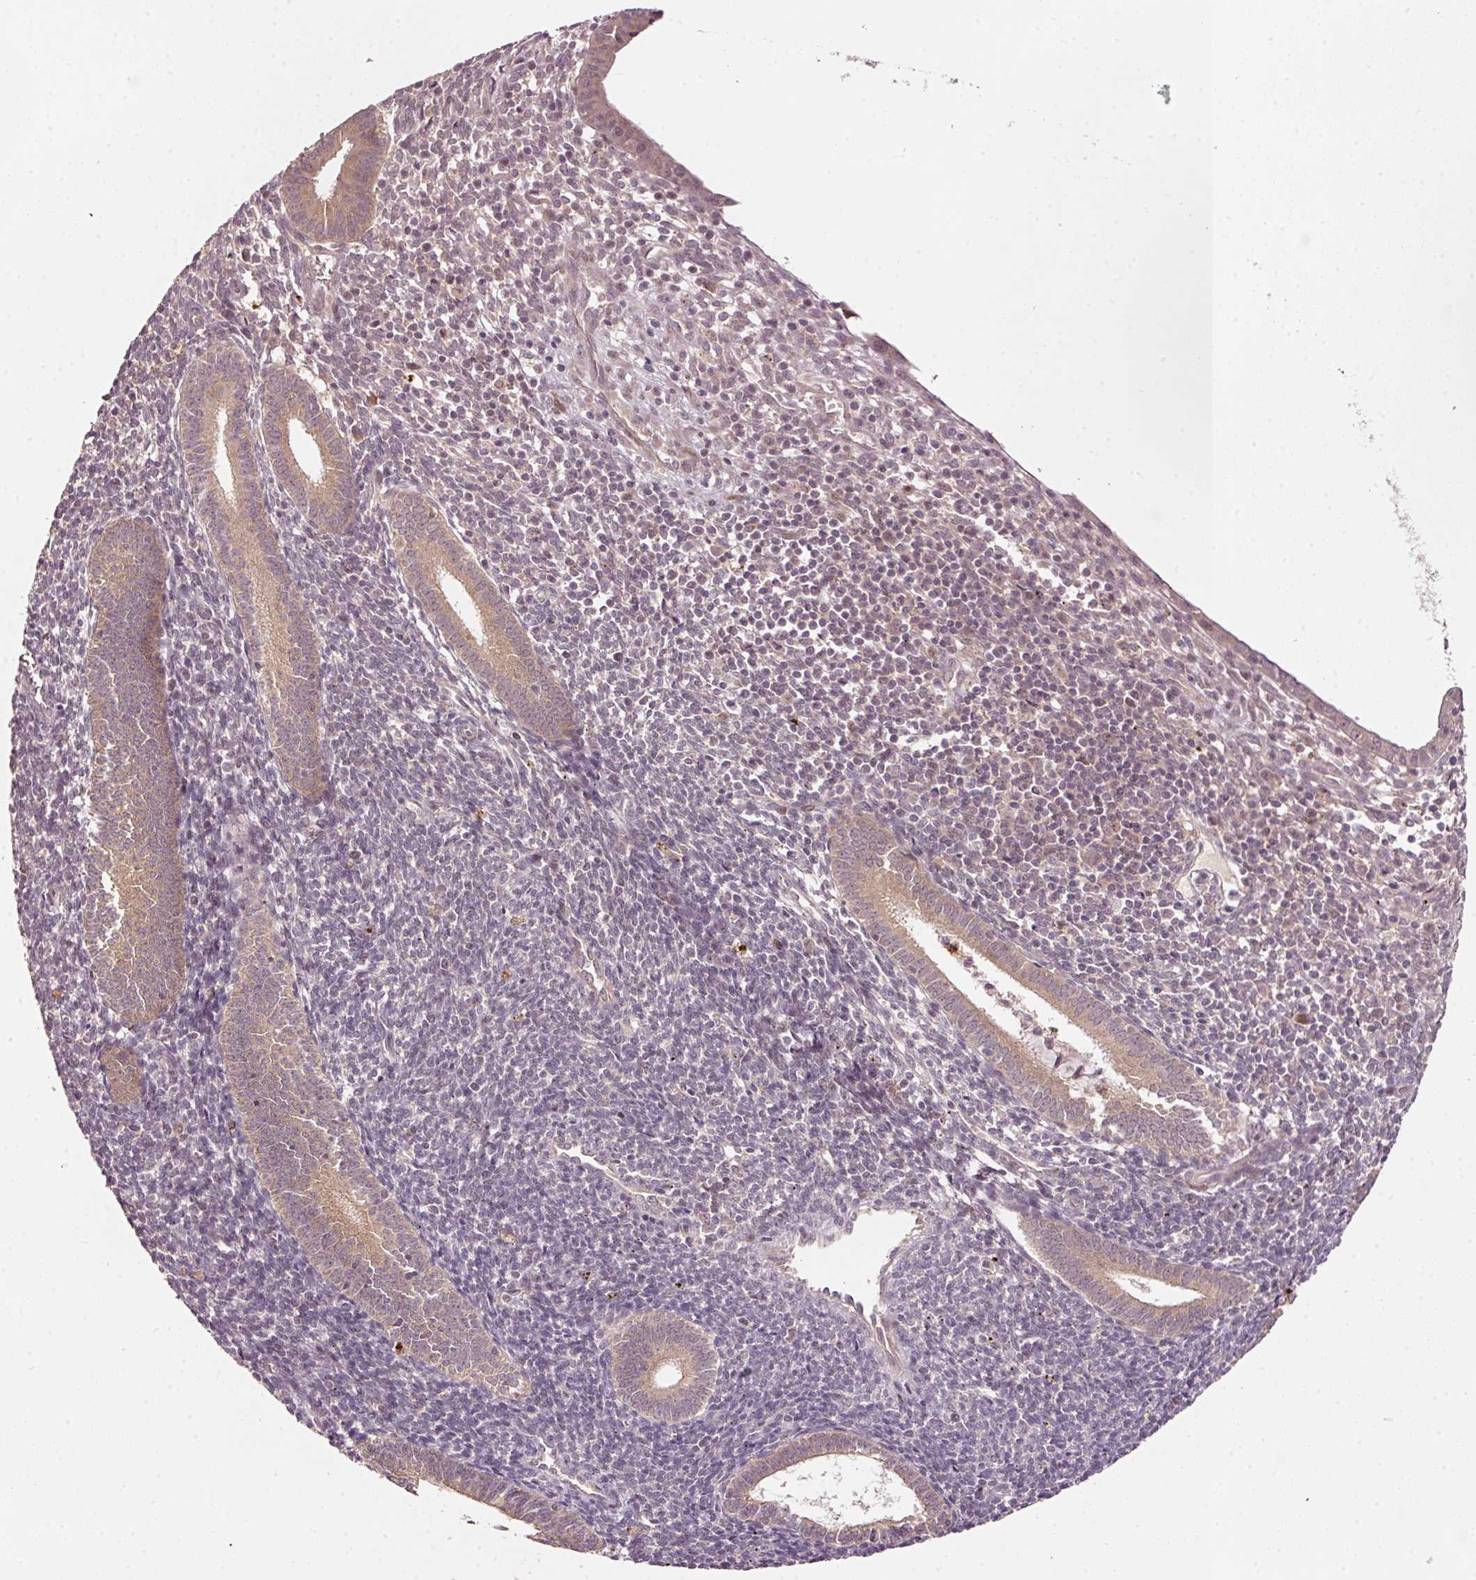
{"staining": {"intensity": "weak", "quantity": "<25%", "location": "cytoplasmic/membranous"}, "tissue": "endometrium", "cell_type": "Cells in endometrial stroma", "image_type": "normal", "snomed": [{"axis": "morphology", "description": "Normal tissue, NOS"}, {"axis": "topography", "description": "Endometrium"}], "caption": "Immunohistochemistry (IHC) of normal human endometrium displays no staining in cells in endometrial stroma.", "gene": "PCDHB1", "patient": {"sex": "female", "age": 41}}